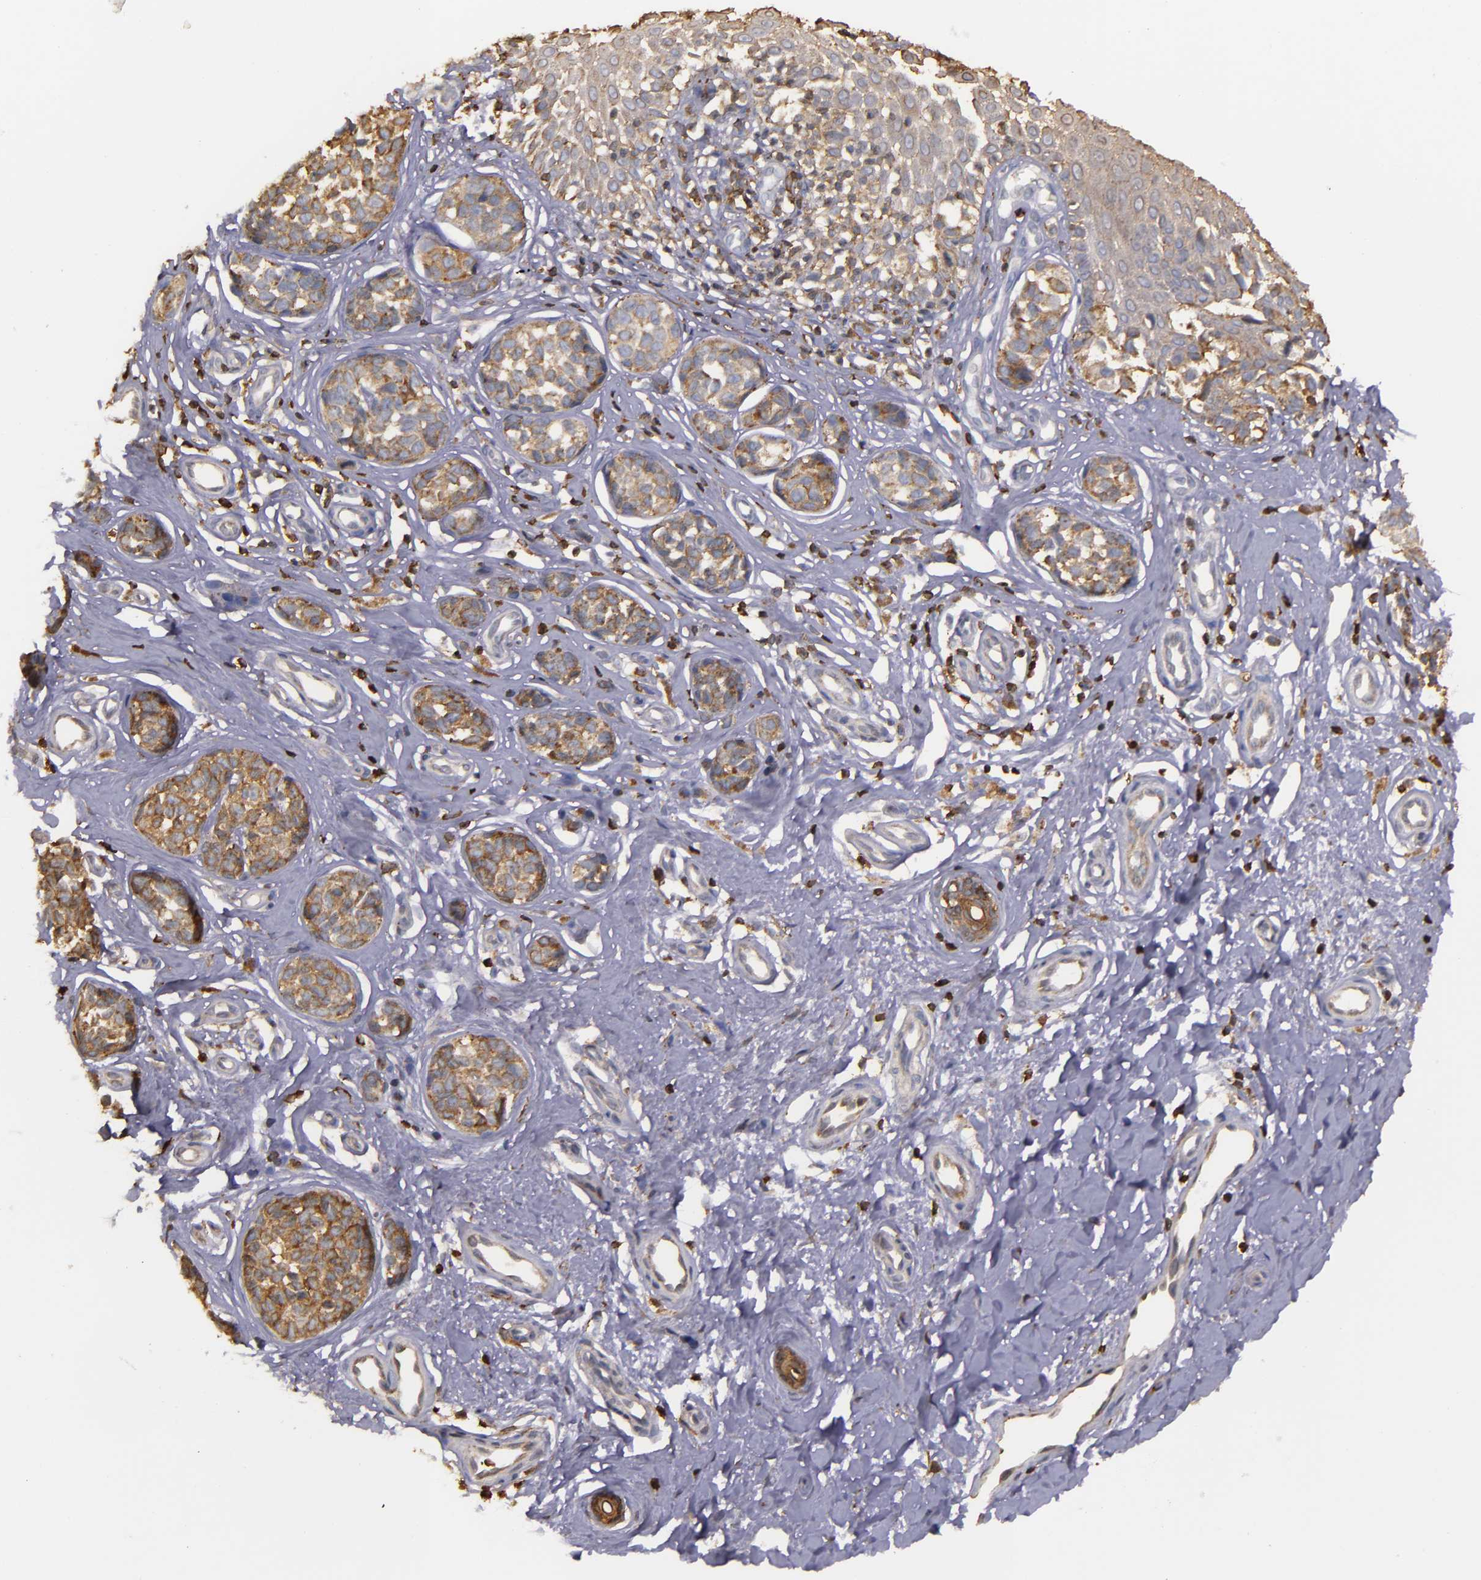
{"staining": {"intensity": "strong", "quantity": ">75%", "location": "cytoplasmic/membranous"}, "tissue": "melanoma", "cell_type": "Tumor cells", "image_type": "cancer", "snomed": [{"axis": "morphology", "description": "Malignant melanoma, NOS"}, {"axis": "topography", "description": "Skin"}], "caption": "Tumor cells demonstrate strong cytoplasmic/membranous expression in about >75% of cells in malignant melanoma. (brown staining indicates protein expression, while blue staining denotes nuclei).", "gene": "SLC9A3R1", "patient": {"sex": "male", "age": 79}}